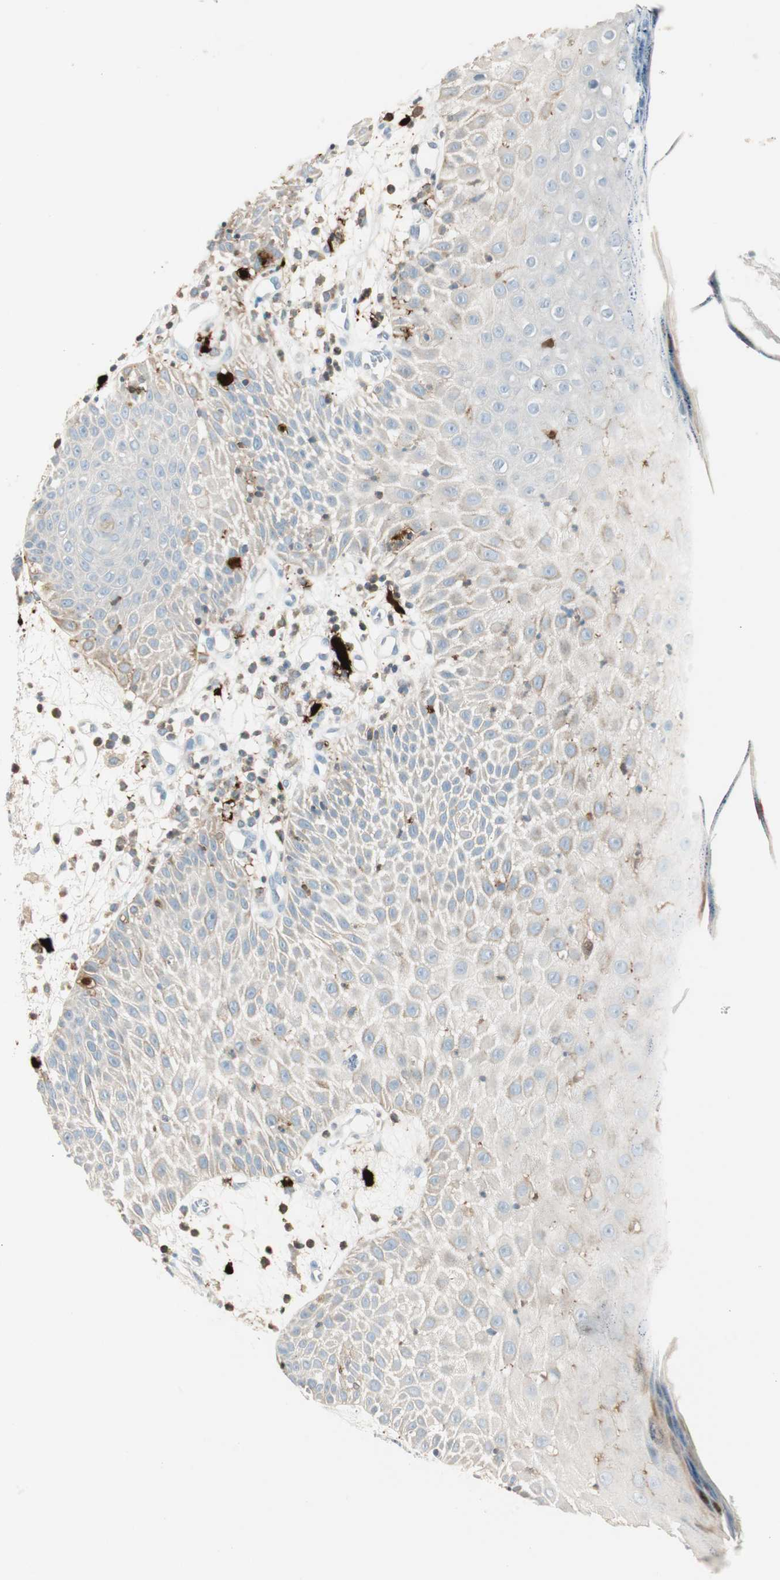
{"staining": {"intensity": "weak", "quantity": "25%-75%", "location": "cytoplasmic/membranous"}, "tissue": "skin cancer", "cell_type": "Tumor cells", "image_type": "cancer", "snomed": [{"axis": "morphology", "description": "Squamous cell carcinoma, NOS"}, {"axis": "topography", "description": "Skin"}], "caption": "Tumor cells reveal low levels of weak cytoplasmic/membranous positivity in about 25%-75% of cells in human skin cancer (squamous cell carcinoma).", "gene": "HPGD", "patient": {"sex": "female", "age": 78}}